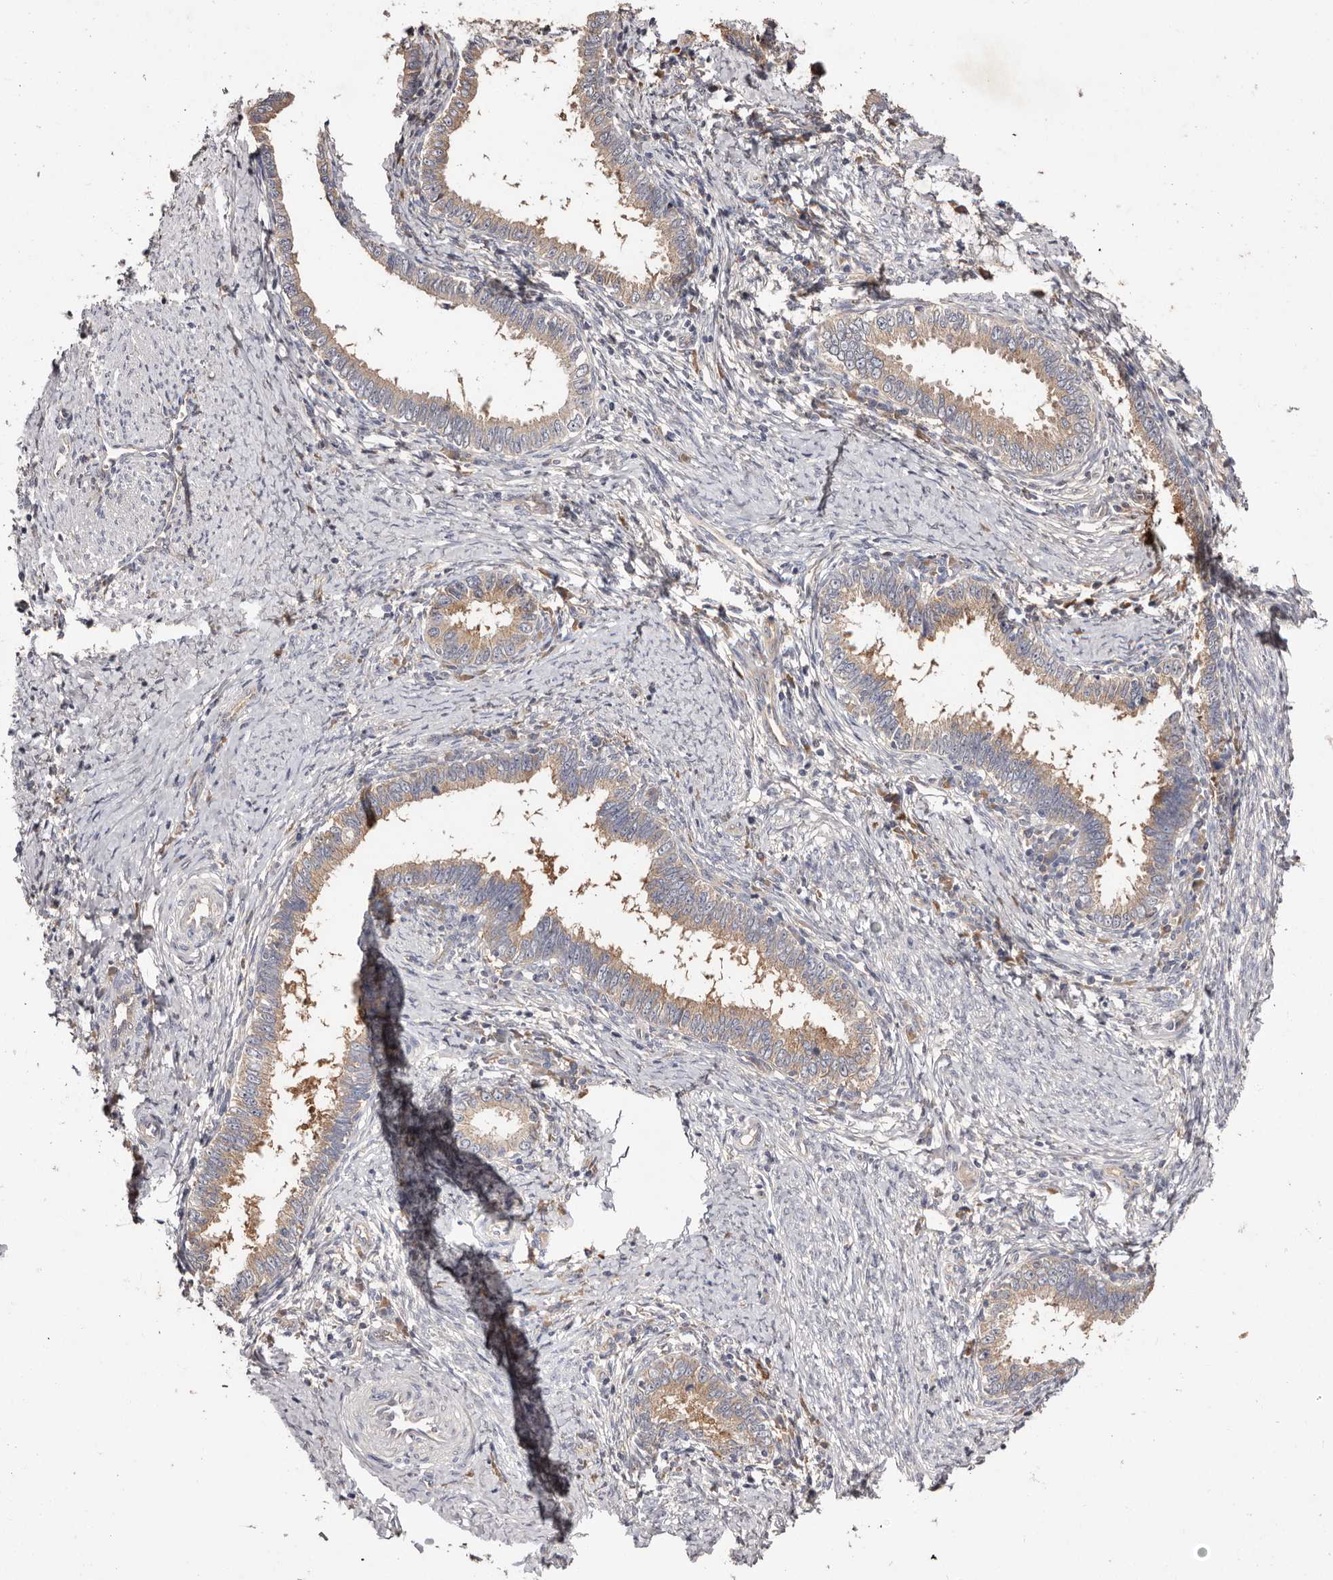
{"staining": {"intensity": "weak", "quantity": ">75%", "location": "cytoplasmic/membranous"}, "tissue": "cervical cancer", "cell_type": "Tumor cells", "image_type": "cancer", "snomed": [{"axis": "morphology", "description": "Adenocarcinoma, NOS"}, {"axis": "topography", "description": "Cervix"}], "caption": "A brown stain shows weak cytoplasmic/membranous staining of a protein in human cervical adenocarcinoma tumor cells.", "gene": "LTV1", "patient": {"sex": "female", "age": 36}}